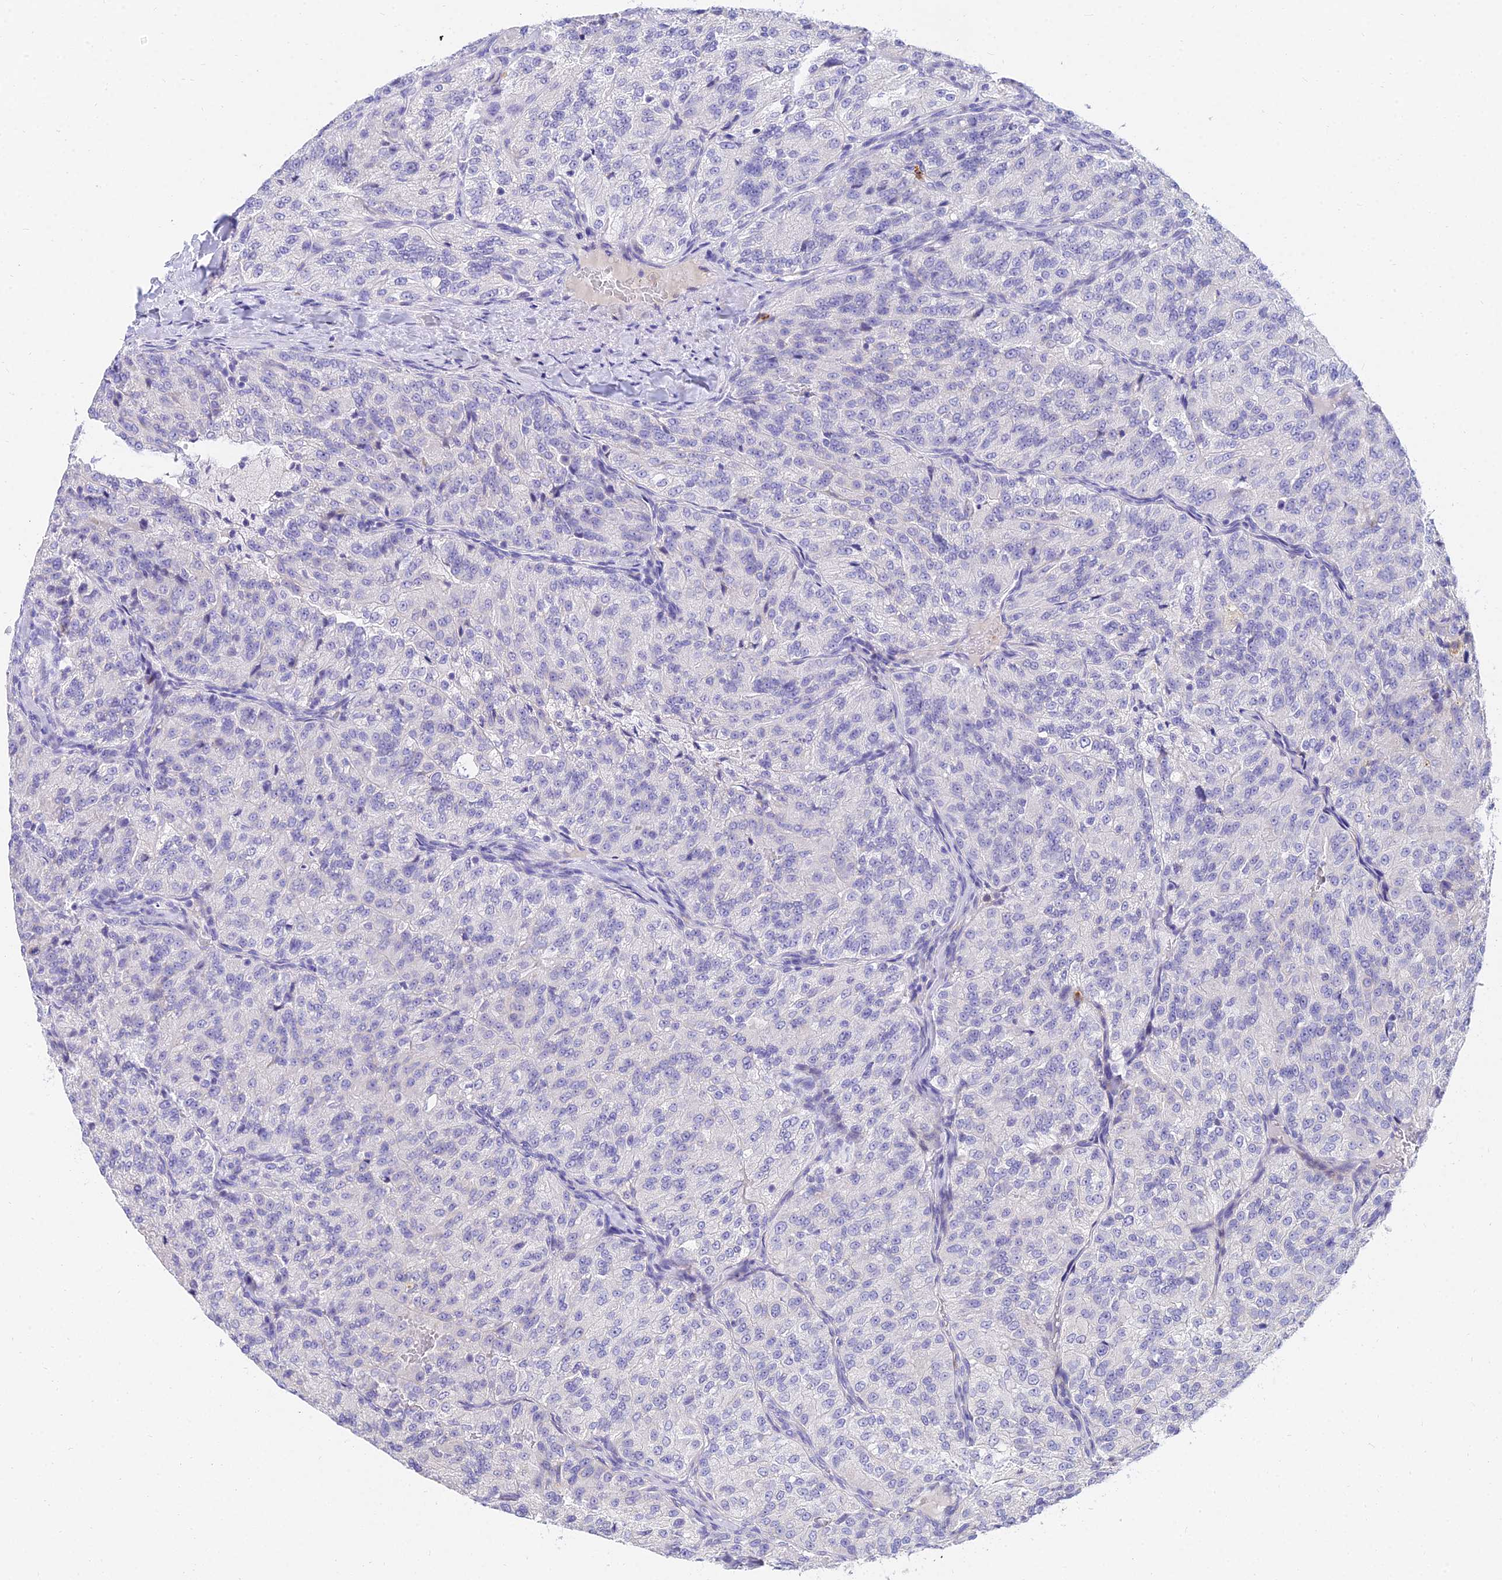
{"staining": {"intensity": "negative", "quantity": "none", "location": "none"}, "tissue": "renal cancer", "cell_type": "Tumor cells", "image_type": "cancer", "snomed": [{"axis": "morphology", "description": "Adenocarcinoma, NOS"}, {"axis": "topography", "description": "Kidney"}], "caption": "The image exhibits no significant staining in tumor cells of renal cancer. The staining was performed using DAB (3,3'-diaminobenzidine) to visualize the protein expression in brown, while the nuclei were stained in blue with hematoxylin (Magnification: 20x).", "gene": "VWC2L", "patient": {"sex": "female", "age": 63}}